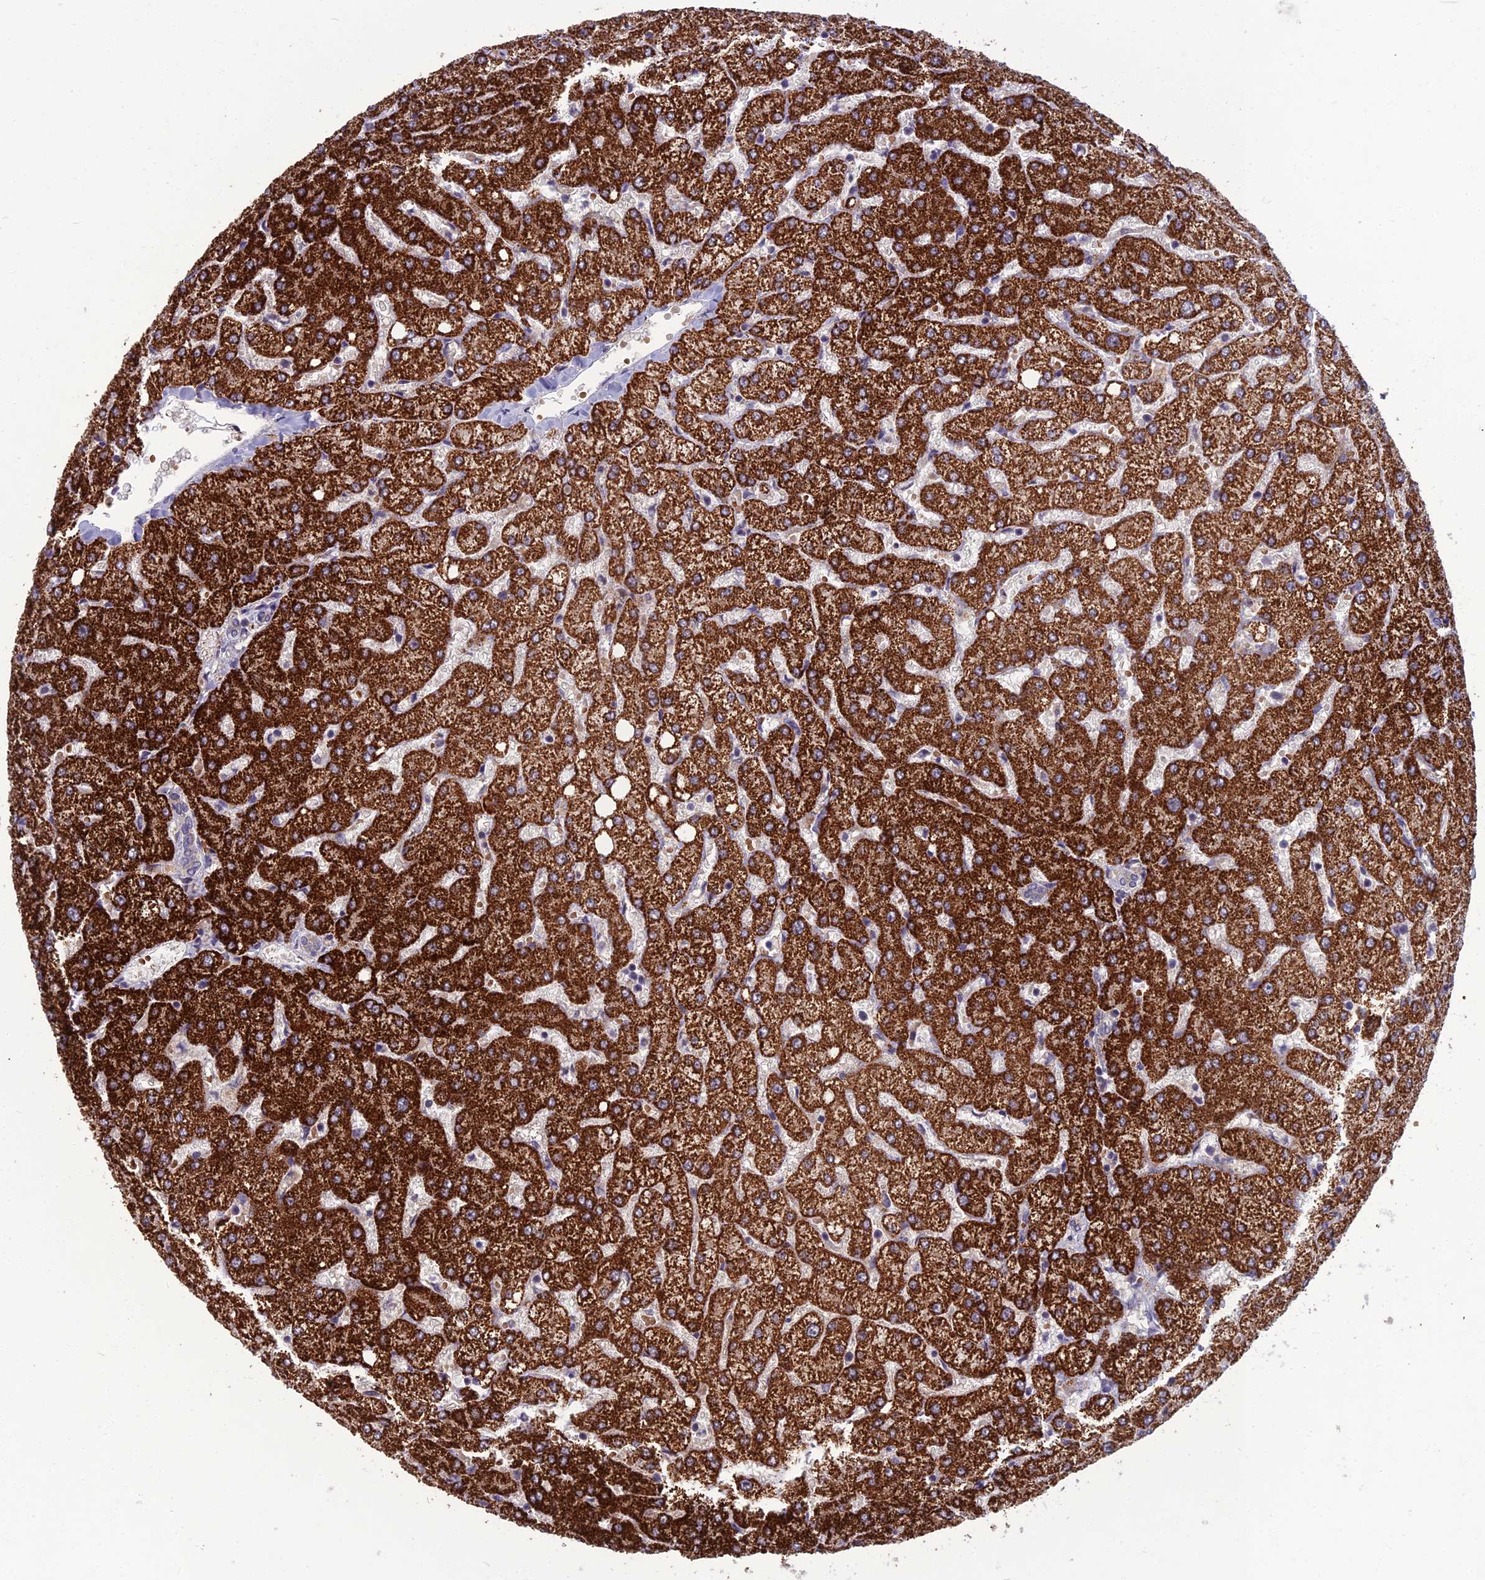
{"staining": {"intensity": "negative", "quantity": "none", "location": "none"}, "tissue": "liver", "cell_type": "Cholangiocytes", "image_type": "normal", "snomed": [{"axis": "morphology", "description": "Normal tissue, NOS"}, {"axis": "topography", "description": "Liver"}], "caption": "DAB (3,3'-diaminobenzidine) immunohistochemical staining of unremarkable liver displays no significant positivity in cholangiocytes.", "gene": "GIPC1", "patient": {"sex": "female", "age": 54}}